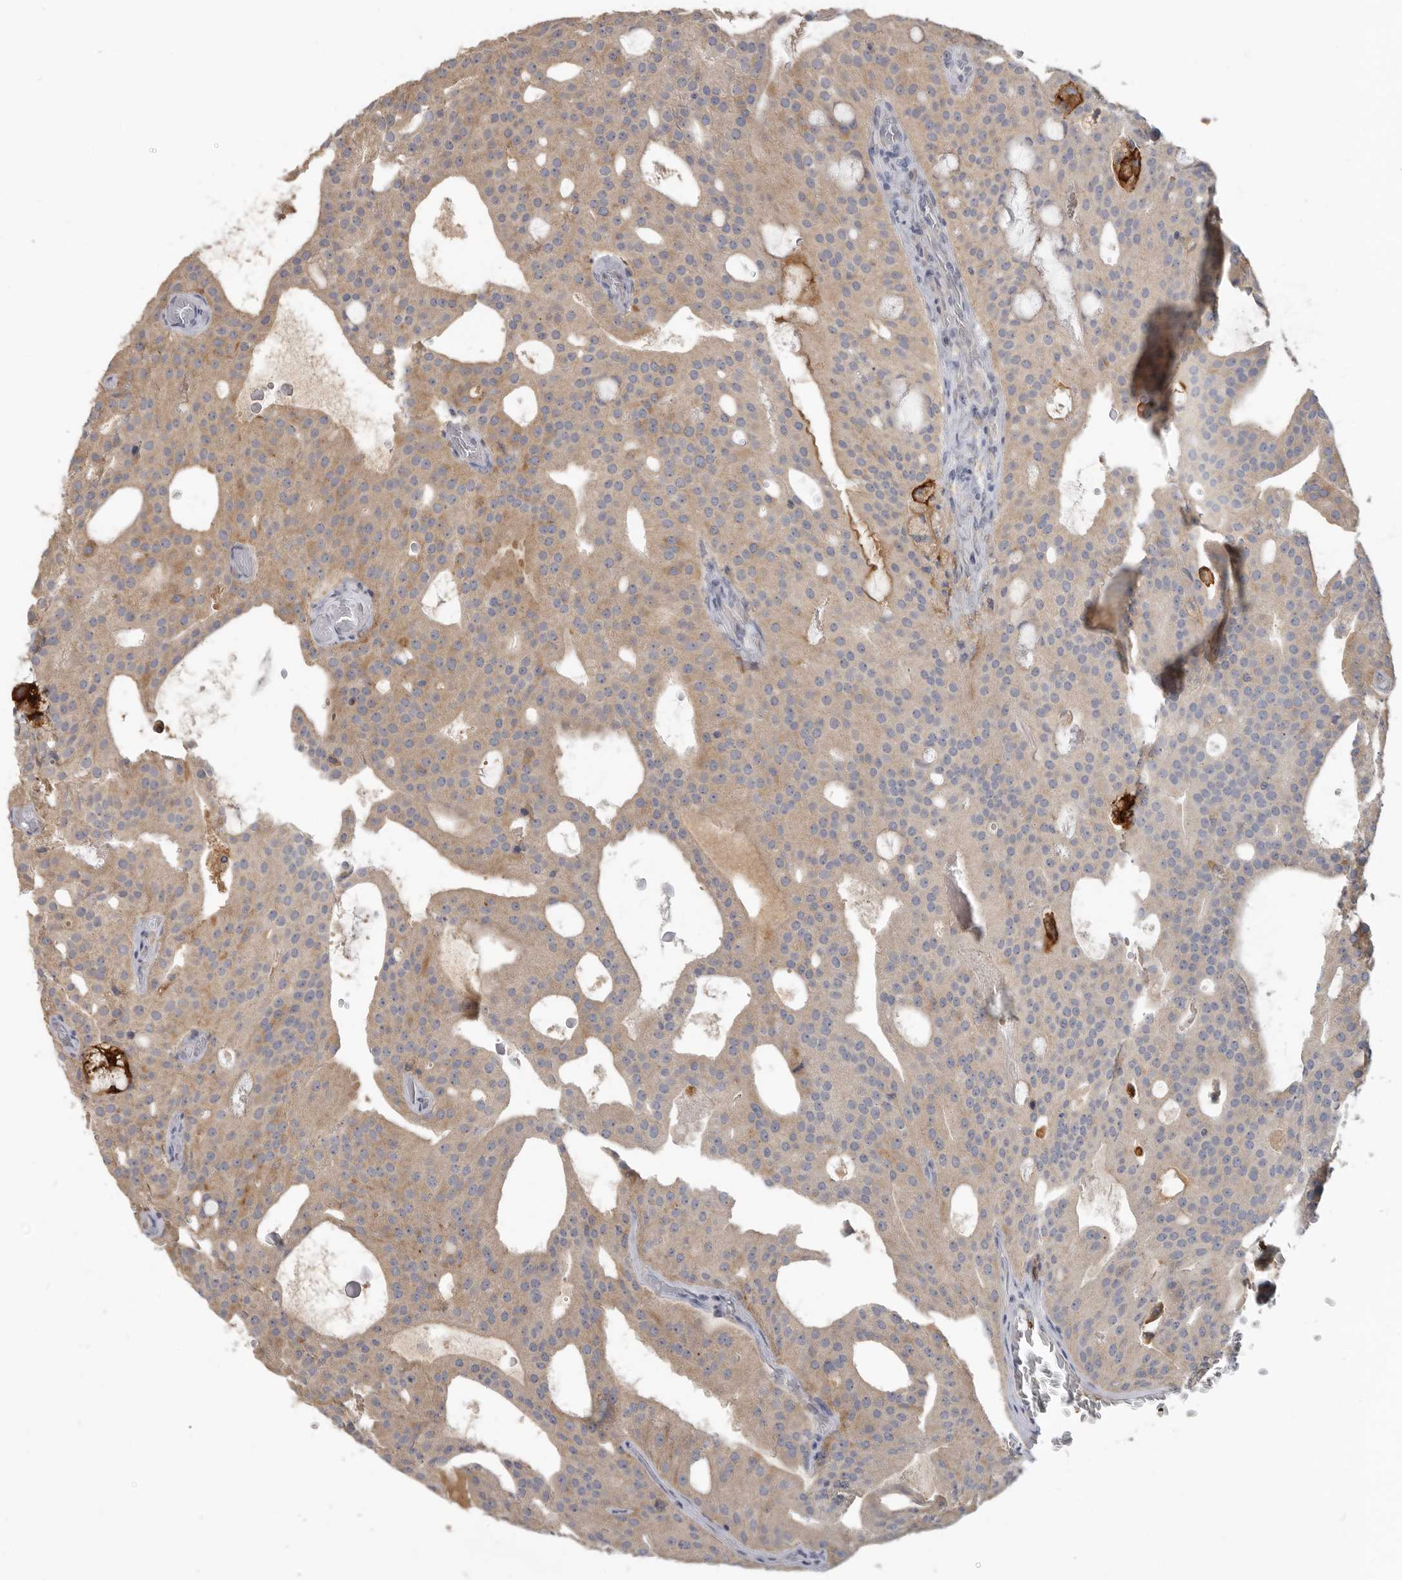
{"staining": {"intensity": "moderate", "quantity": ">75%", "location": "cytoplasmic/membranous"}, "tissue": "prostate cancer", "cell_type": "Tumor cells", "image_type": "cancer", "snomed": [{"axis": "morphology", "description": "Adenocarcinoma, Medium grade"}, {"axis": "topography", "description": "Prostate"}], "caption": "An IHC micrograph of neoplastic tissue is shown. Protein staining in brown highlights moderate cytoplasmic/membranous positivity in prostate medium-grade adenocarcinoma within tumor cells.", "gene": "TFRC", "patient": {"sex": "male", "age": 88}}